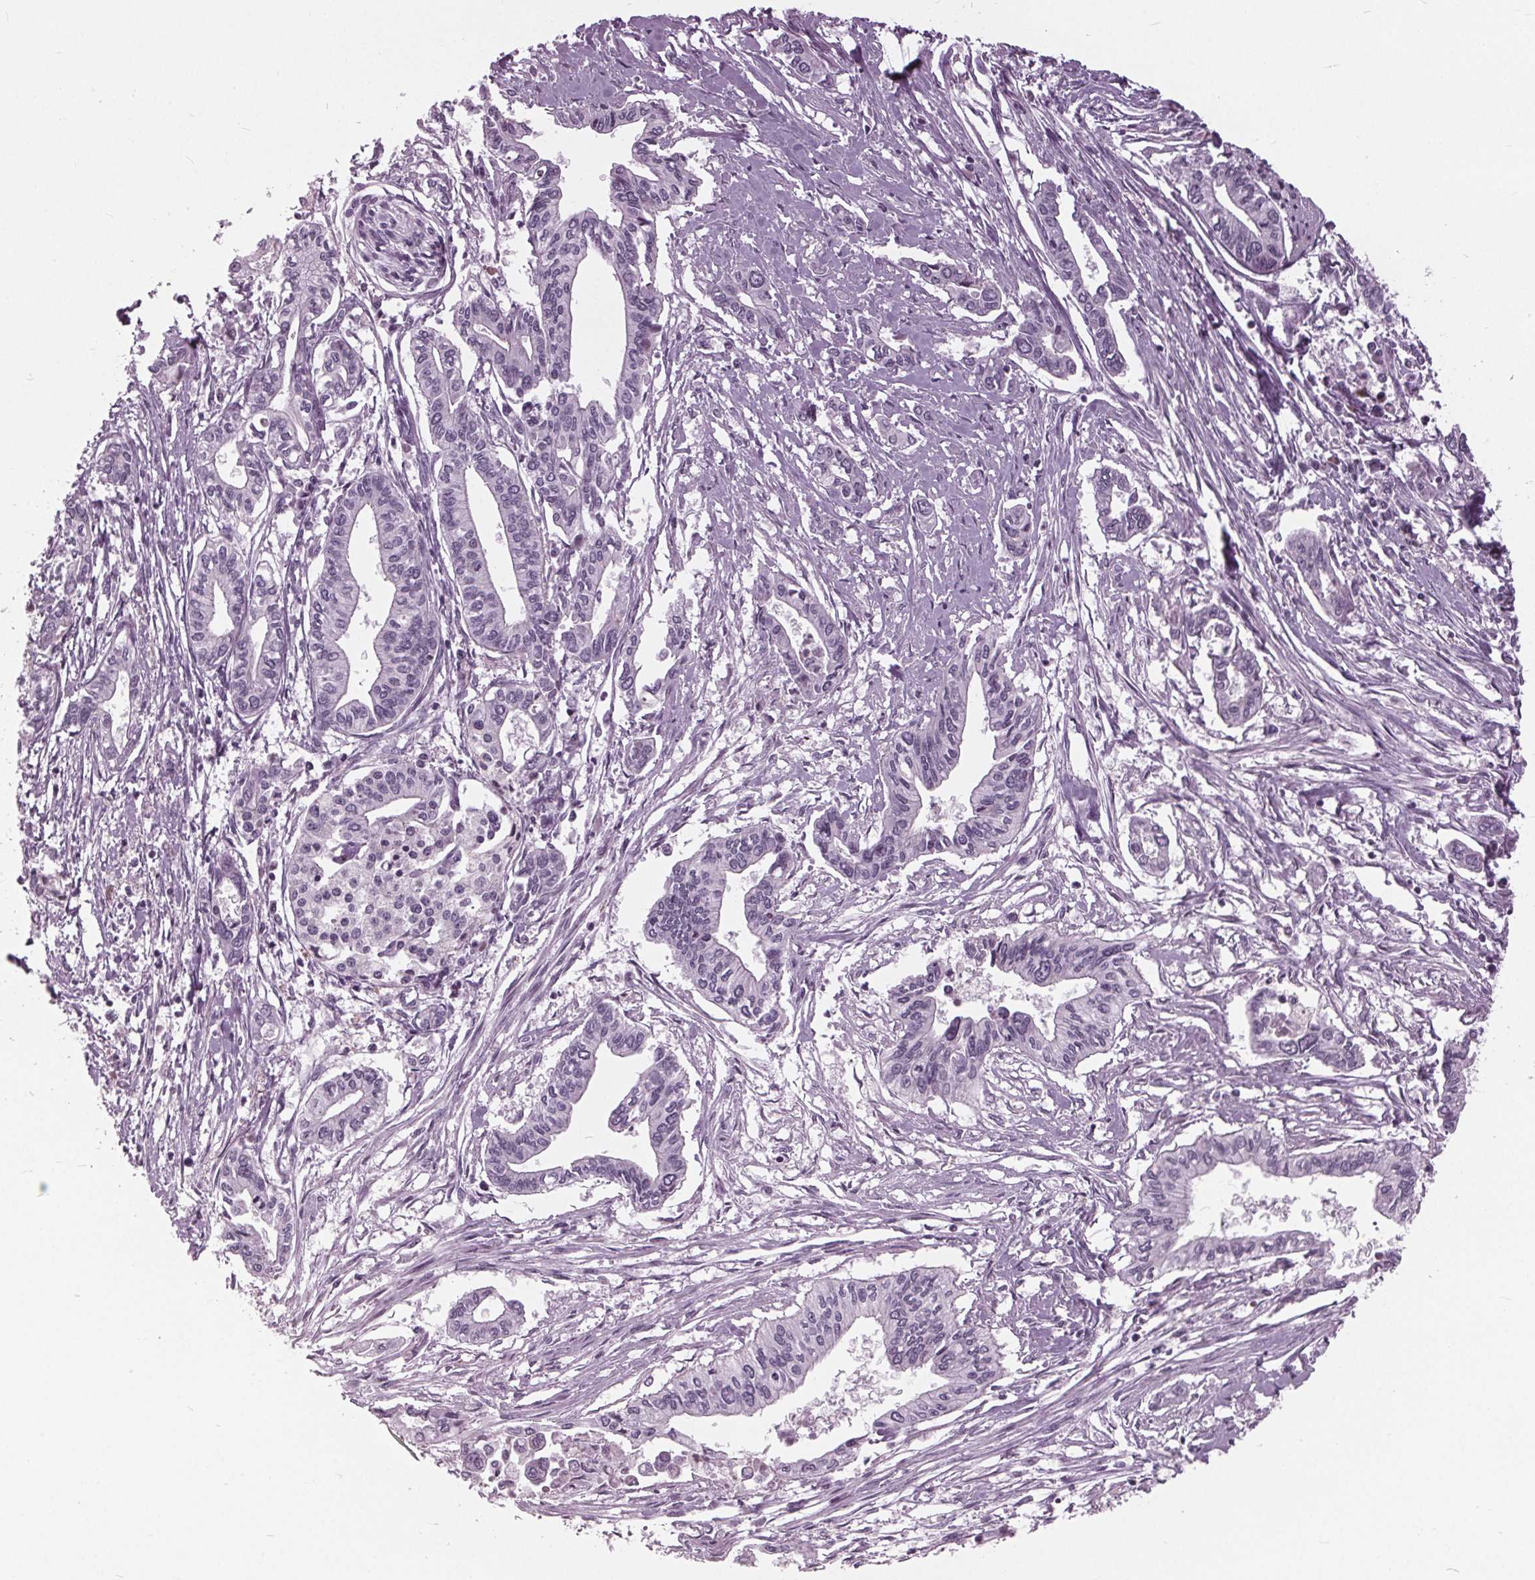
{"staining": {"intensity": "negative", "quantity": "none", "location": "none"}, "tissue": "pancreatic cancer", "cell_type": "Tumor cells", "image_type": "cancer", "snomed": [{"axis": "morphology", "description": "Adenocarcinoma, NOS"}, {"axis": "topography", "description": "Pancreas"}], "caption": "Tumor cells are negative for brown protein staining in pancreatic cancer. (DAB IHC, high magnification).", "gene": "SLC9A4", "patient": {"sex": "male", "age": 60}}